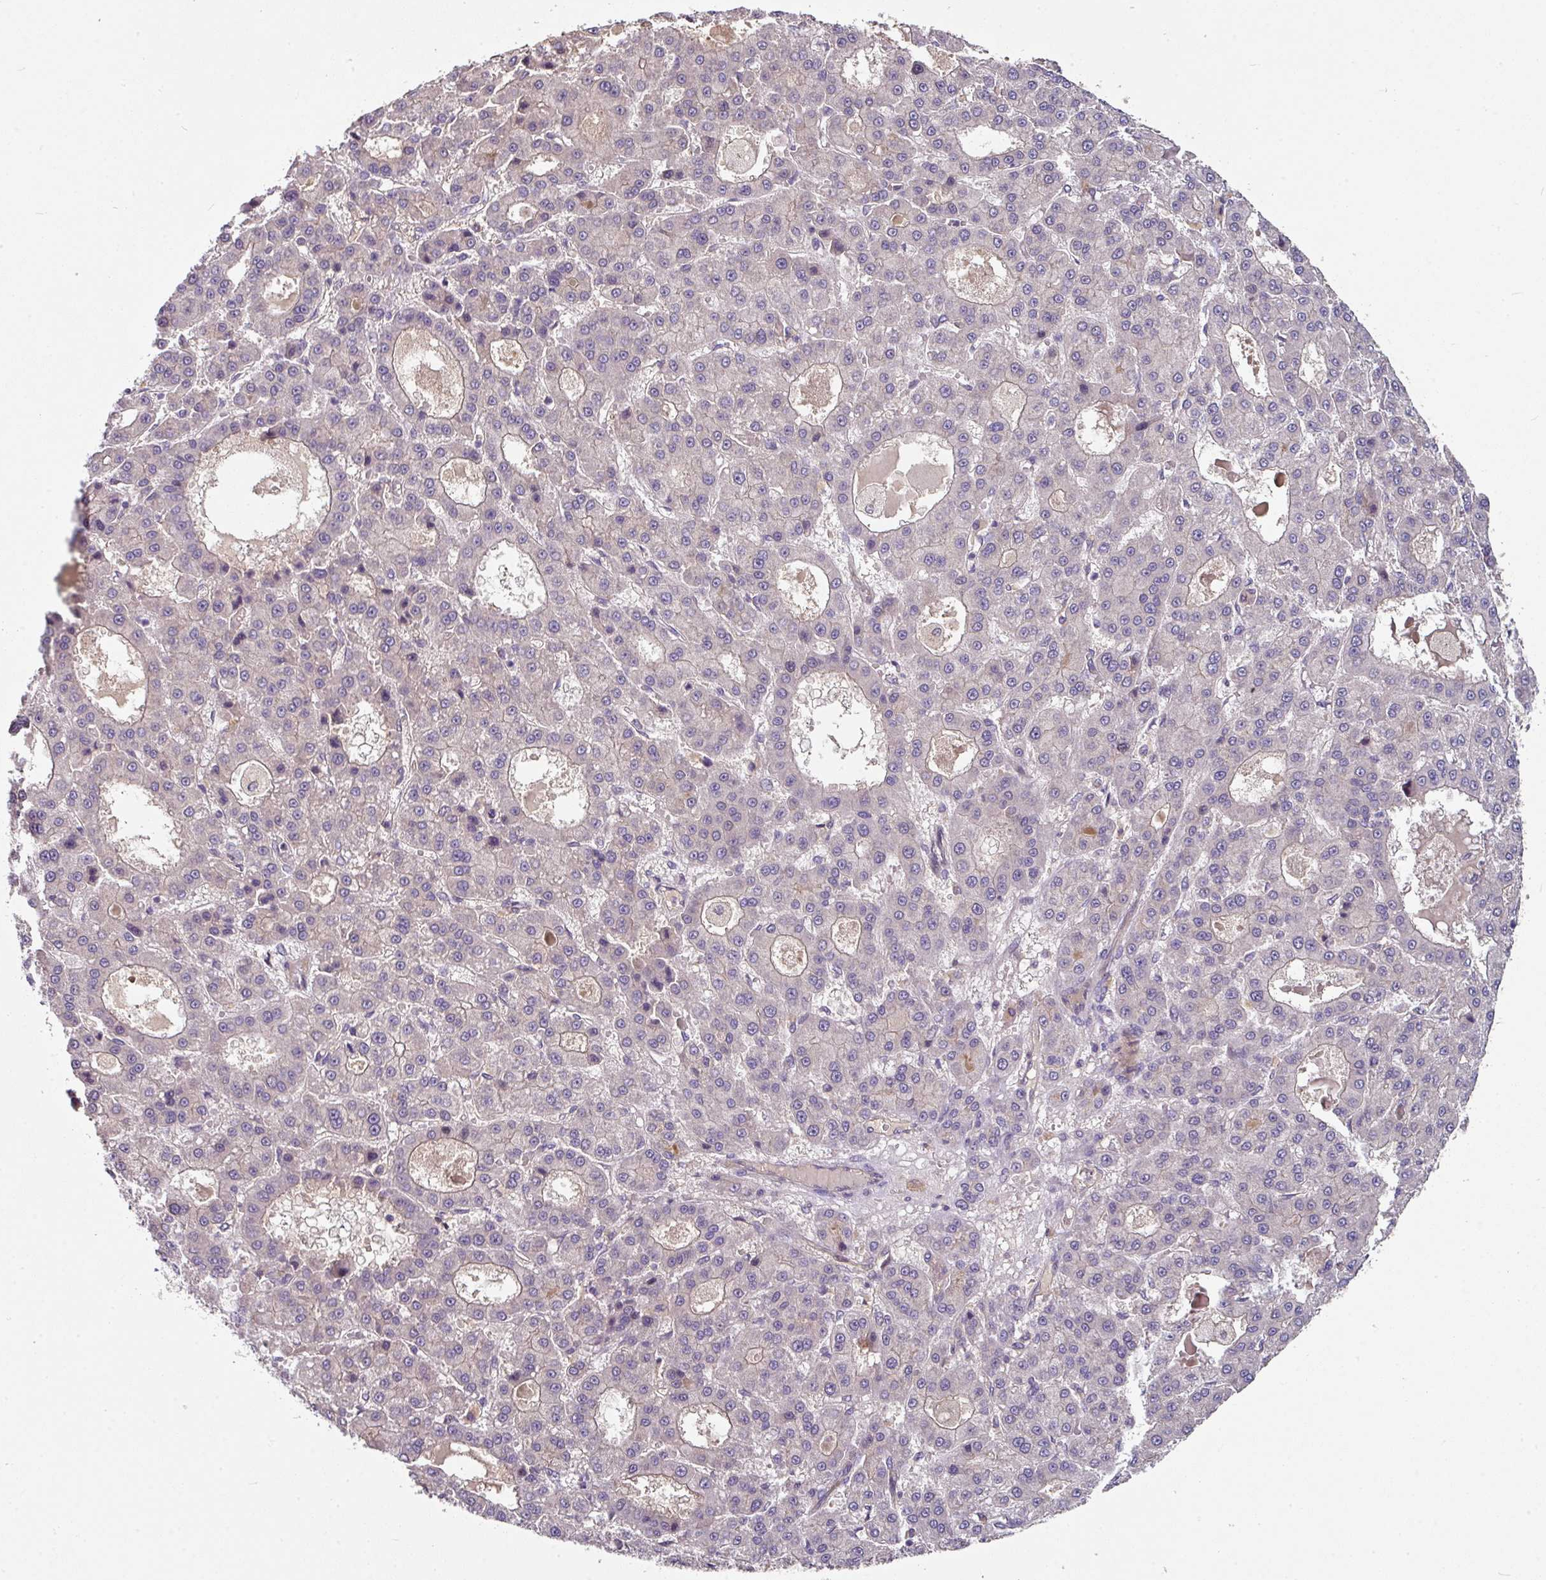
{"staining": {"intensity": "negative", "quantity": "none", "location": "none"}, "tissue": "liver cancer", "cell_type": "Tumor cells", "image_type": "cancer", "snomed": [{"axis": "morphology", "description": "Carcinoma, Hepatocellular, NOS"}, {"axis": "topography", "description": "Liver"}], "caption": "Liver cancer stained for a protein using IHC demonstrates no staining tumor cells.", "gene": "C4orf48", "patient": {"sex": "male", "age": 70}}